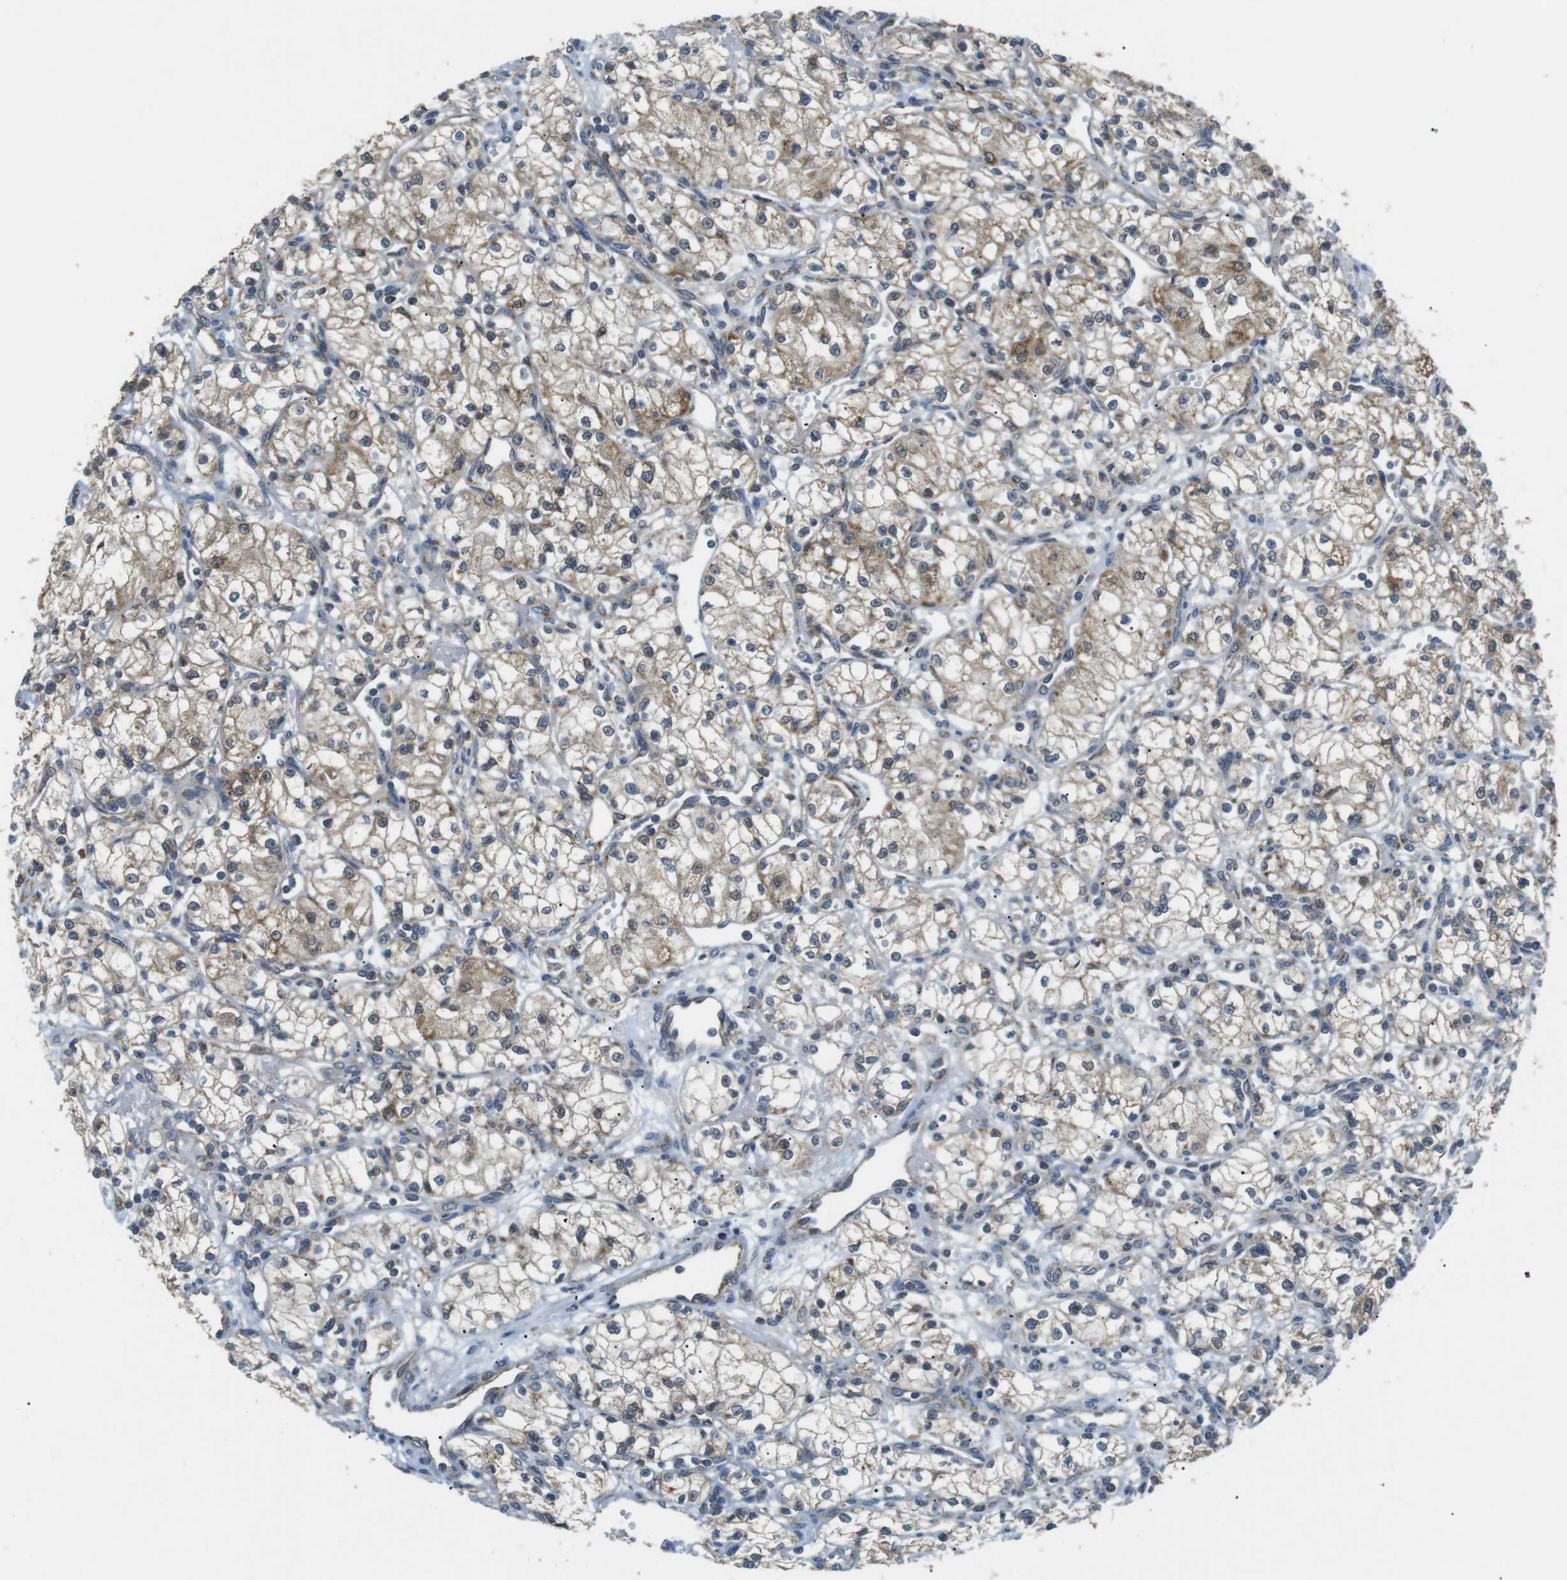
{"staining": {"intensity": "weak", "quantity": ">75%", "location": "cytoplasmic/membranous"}, "tissue": "renal cancer", "cell_type": "Tumor cells", "image_type": "cancer", "snomed": [{"axis": "morphology", "description": "Normal tissue, NOS"}, {"axis": "morphology", "description": "Adenocarcinoma, NOS"}, {"axis": "topography", "description": "Kidney"}], "caption": "Renal adenocarcinoma tissue shows weak cytoplasmic/membranous staining in approximately >75% of tumor cells, visualized by immunohistochemistry.", "gene": "BACE1", "patient": {"sex": "male", "age": 59}}